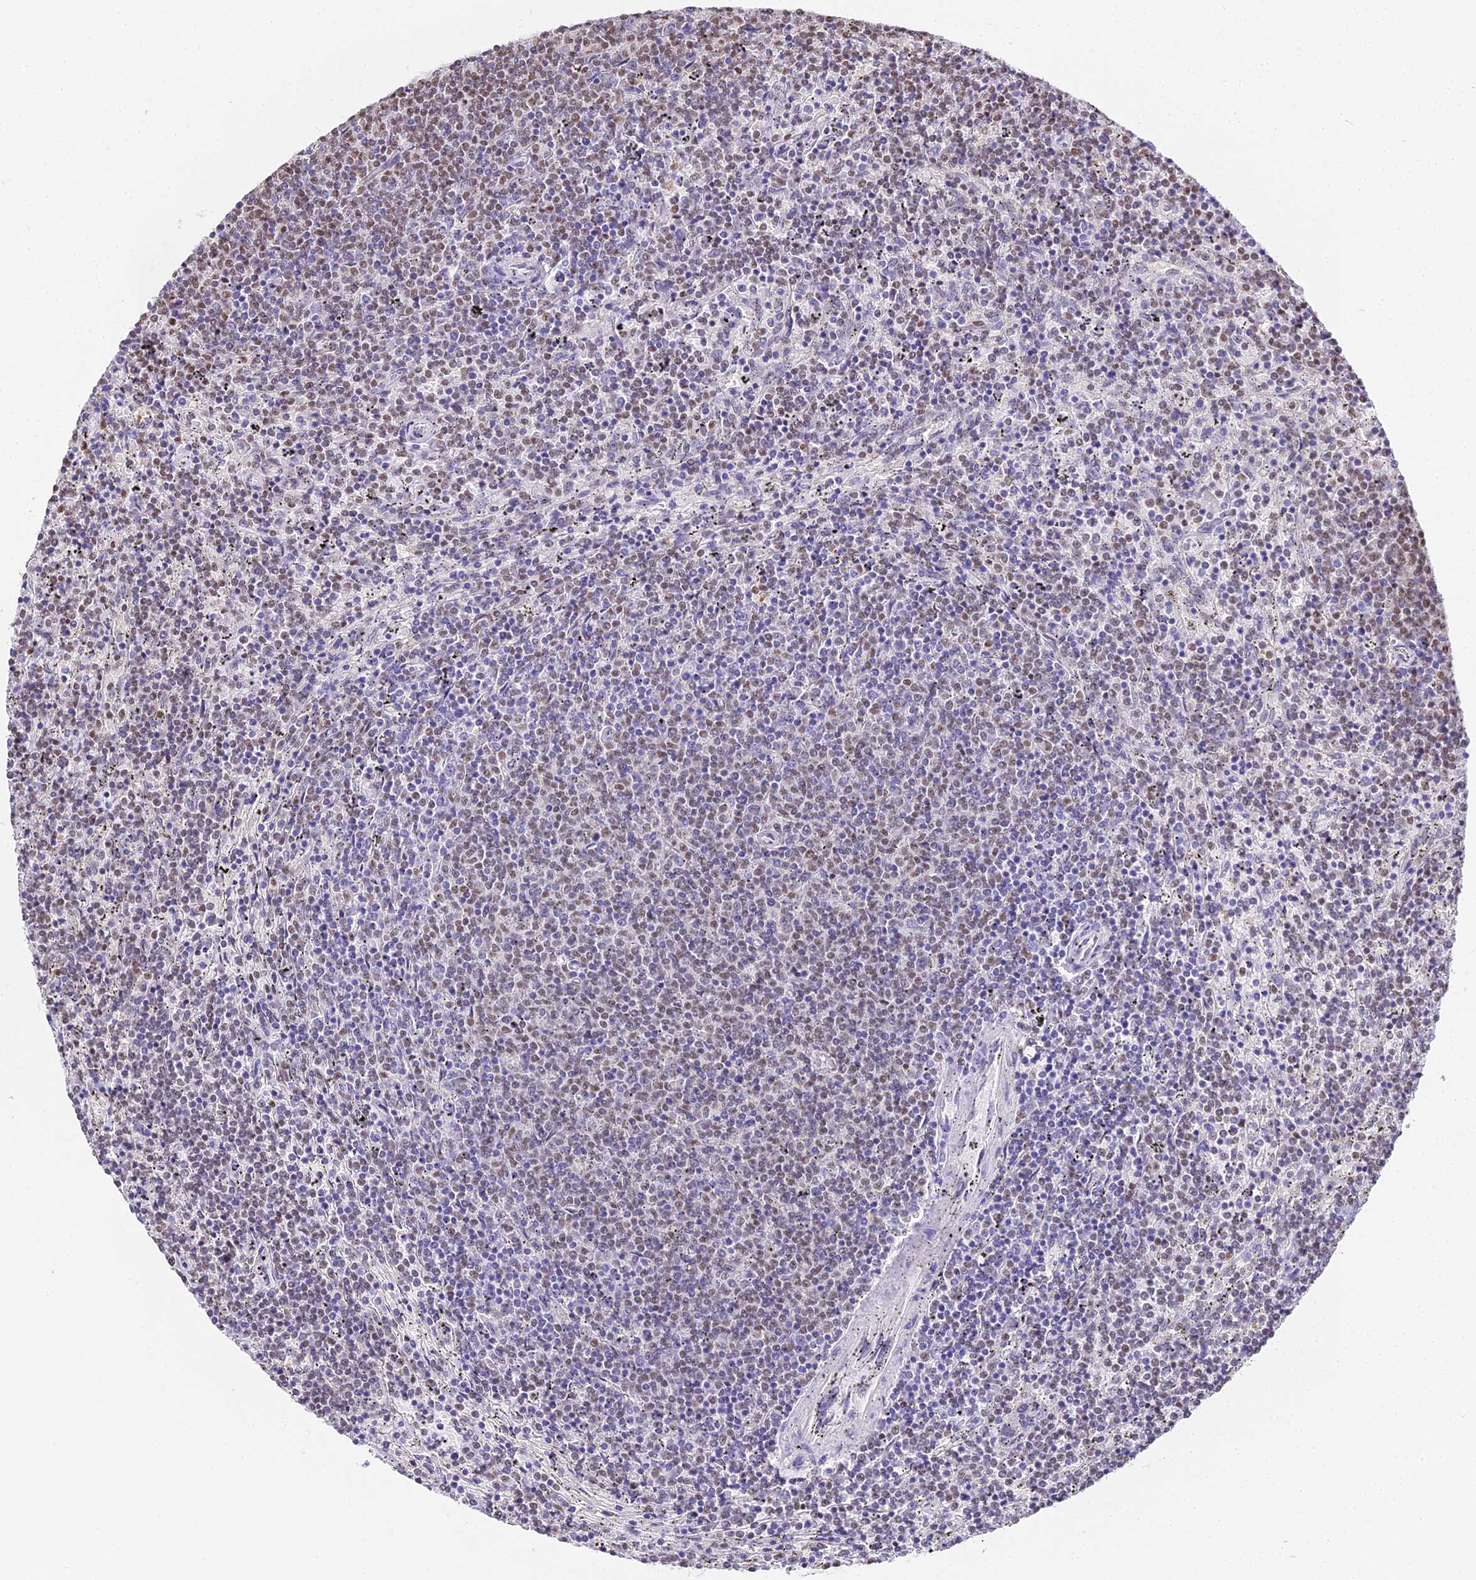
{"staining": {"intensity": "weak", "quantity": "25%-75%", "location": "nuclear"}, "tissue": "lymphoma", "cell_type": "Tumor cells", "image_type": "cancer", "snomed": [{"axis": "morphology", "description": "Malignant lymphoma, non-Hodgkin's type, Low grade"}, {"axis": "topography", "description": "Spleen"}], "caption": "Immunohistochemical staining of lymphoma demonstrates low levels of weak nuclear expression in approximately 25%-75% of tumor cells.", "gene": "ABHD14A-ACY1", "patient": {"sex": "female", "age": 50}}